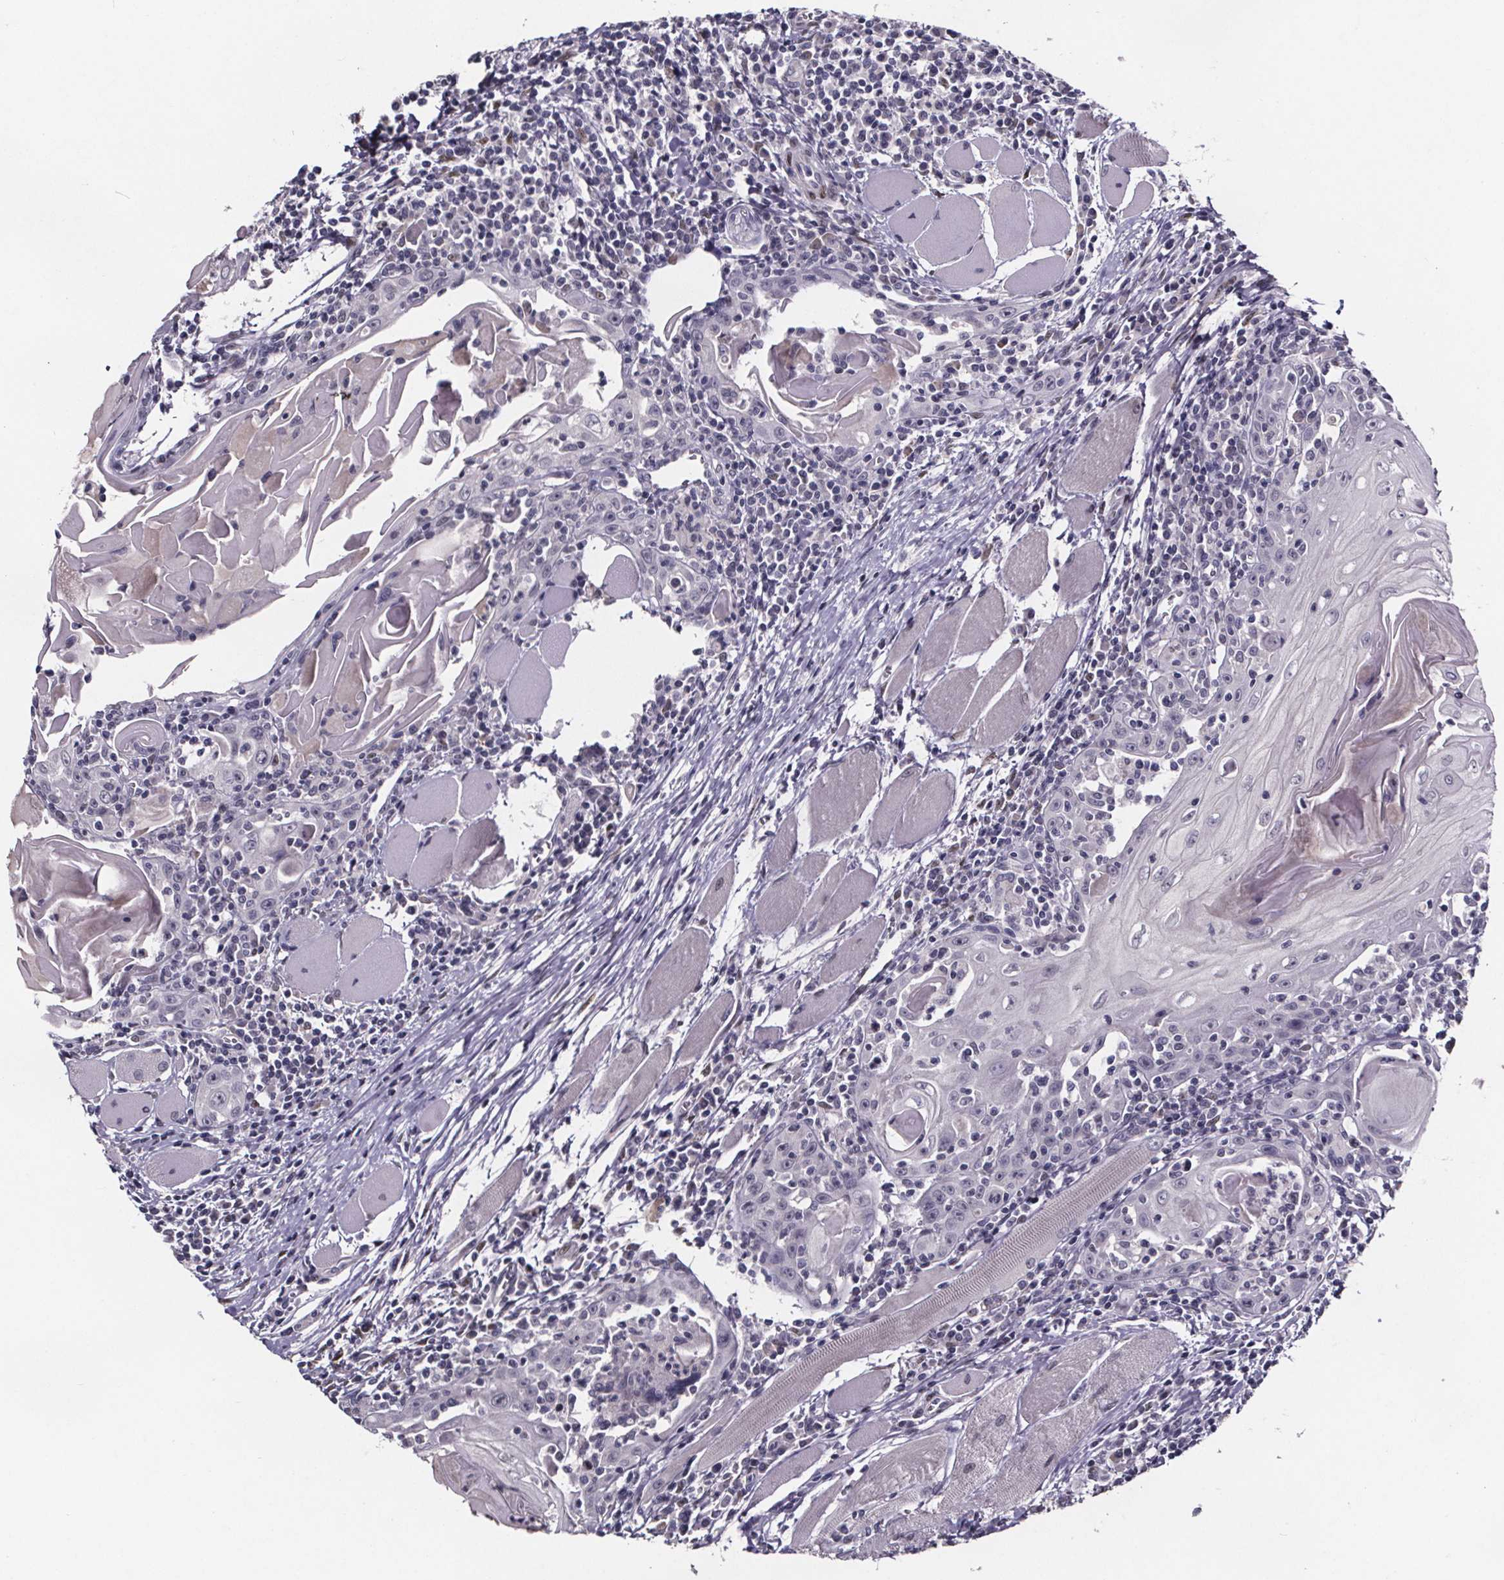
{"staining": {"intensity": "negative", "quantity": "none", "location": "none"}, "tissue": "head and neck cancer", "cell_type": "Tumor cells", "image_type": "cancer", "snomed": [{"axis": "morphology", "description": "Normal tissue, NOS"}, {"axis": "morphology", "description": "Squamous cell carcinoma, NOS"}, {"axis": "topography", "description": "Oral tissue"}, {"axis": "topography", "description": "Head-Neck"}], "caption": "Immunohistochemistry photomicrograph of neoplastic tissue: squamous cell carcinoma (head and neck) stained with DAB (3,3'-diaminobenzidine) shows no significant protein staining in tumor cells.", "gene": "AR", "patient": {"sex": "male", "age": 52}}